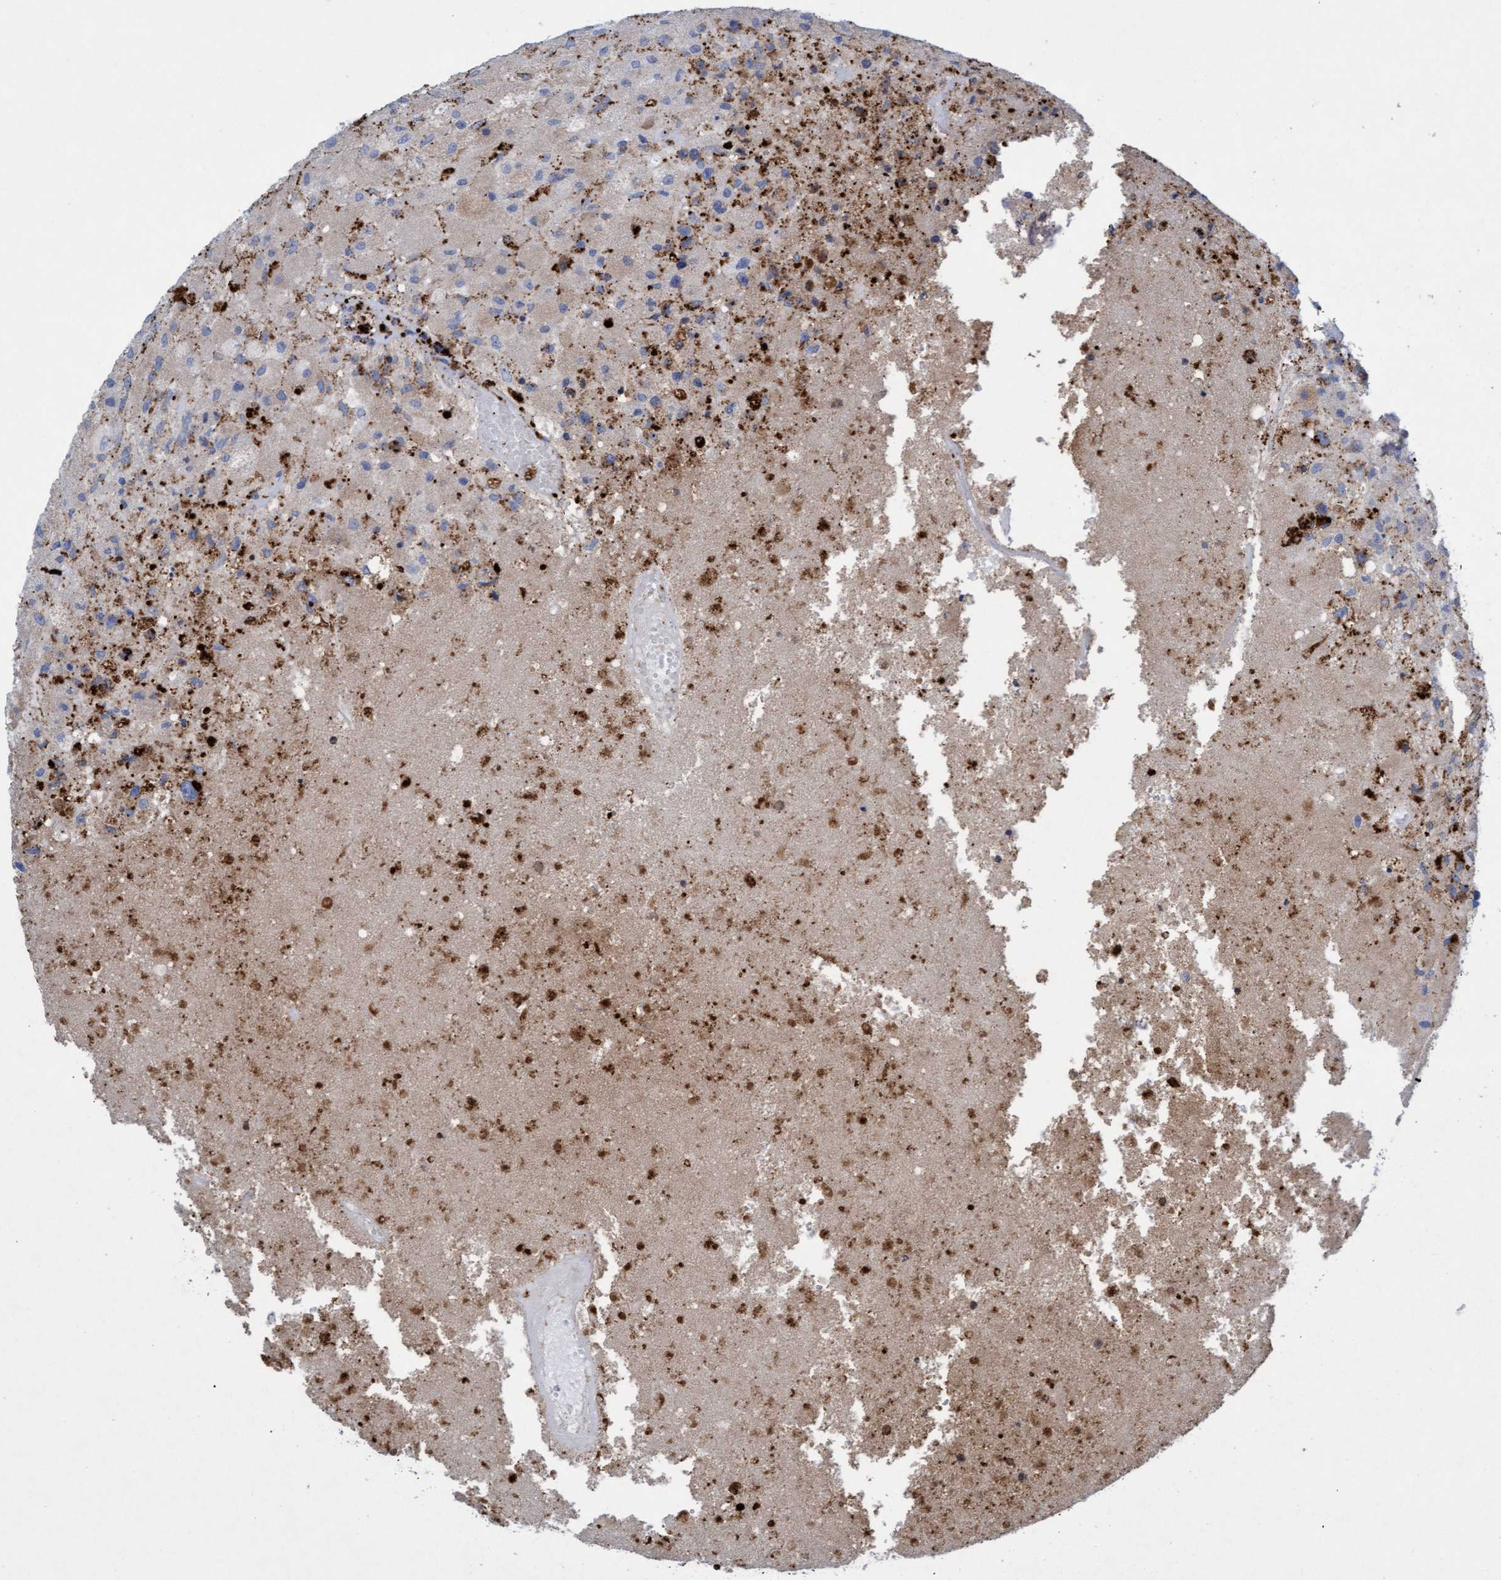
{"staining": {"intensity": "moderate", "quantity": "<25%", "location": "cytoplasmic/membranous"}, "tissue": "glioma", "cell_type": "Tumor cells", "image_type": "cancer", "snomed": [{"axis": "morphology", "description": "Normal tissue, NOS"}, {"axis": "morphology", "description": "Glioma, malignant, High grade"}, {"axis": "topography", "description": "Cerebral cortex"}], "caption": "Immunohistochemical staining of malignant glioma (high-grade) reveals low levels of moderate cytoplasmic/membranous expression in approximately <25% of tumor cells.", "gene": "SGSH", "patient": {"sex": "male", "age": 77}}